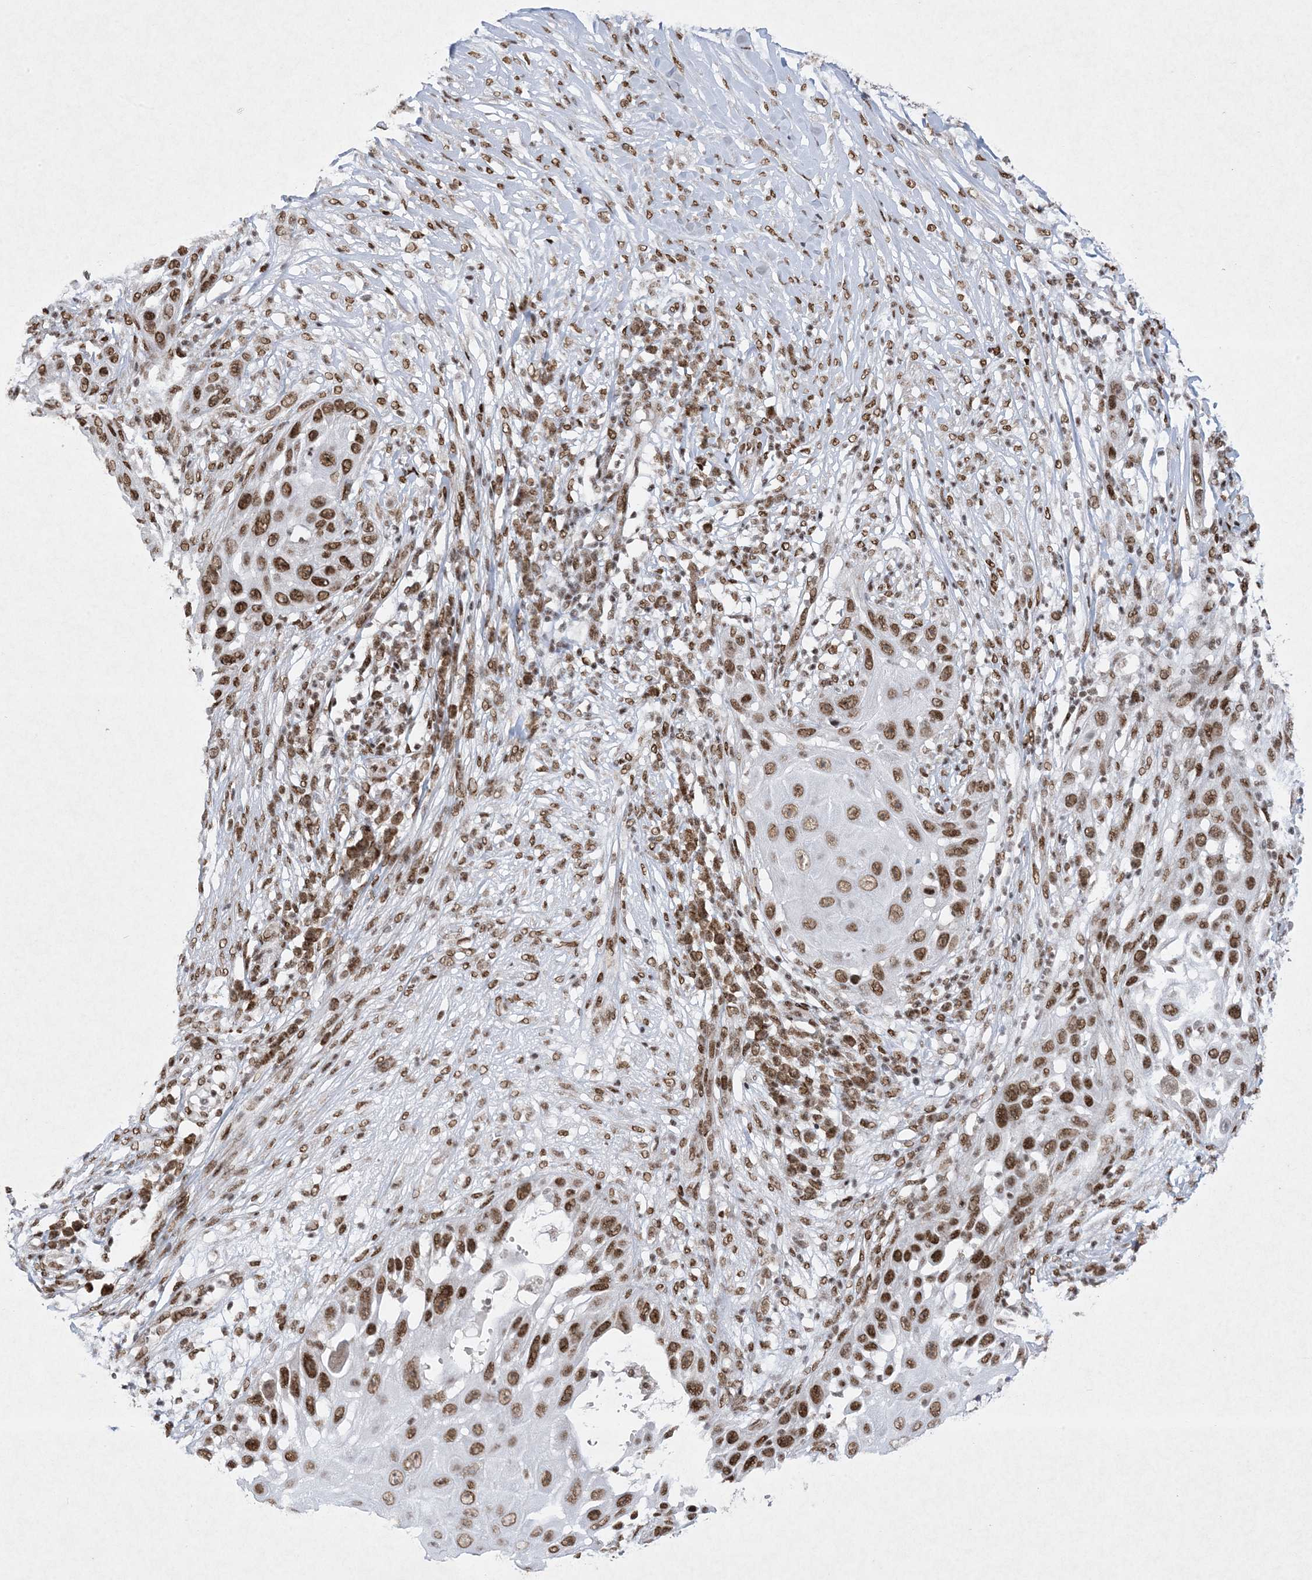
{"staining": {"intensity": "moderate", "quantity": ">75%", "location": "nuclear"}, "tissue": "skin cancer", "cell_type": "Tumor cells", "image_type": "cancer", "snomed": [{"axis": "morphology", "description": "Squamous cell carcinoma, NOS"}, {"axis": "topography", "description": "Skin"}], "caption": "Protein analysis of squamous cell carcinoma (skin) tissue displays moderate nuclear expression in approximately >75% of tumor cells.", "gene": "PKNOX2", "patient": {"sex": "female", "age": 44}}